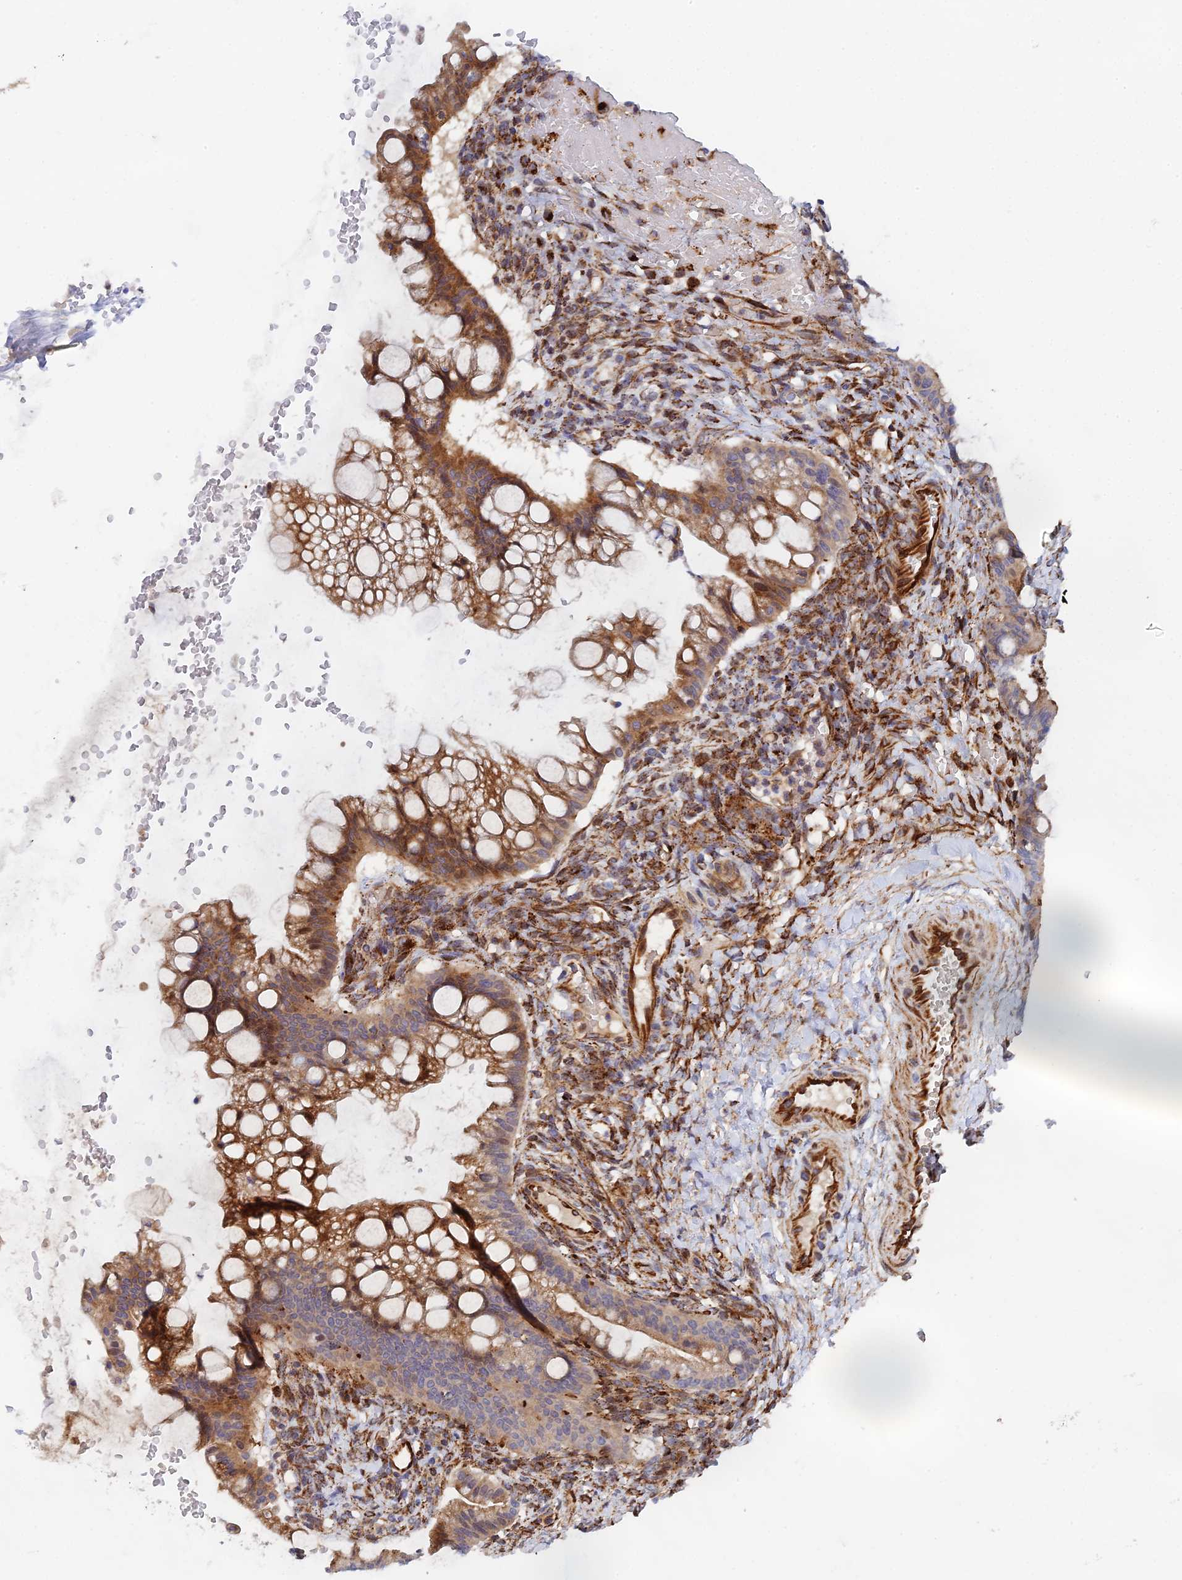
{"staining": {"intensity": "moderate", "quantity": ">75%", "location": "cytoplasmic/membranous"}, "tissue": "ovarian cancer", "cell_type": "Tumor cells", "image_type": "cancer", "snomed": [{"axis": "morphology", "description": "Cystadenocarcinoma, mucinous, NOS"}, {"axis": "topography", "description": "Ovary"}], "caption": "Immunohistochemical staining of ovarian cancer (mucinous cystadenocarcinoma) exhibits medium levels of moderate cytoplasmic/membranous positivity in approximately >75% of tumor cells.", "gene": "PPP2R3C", "patient": {"sex": "female", "age": 73}}